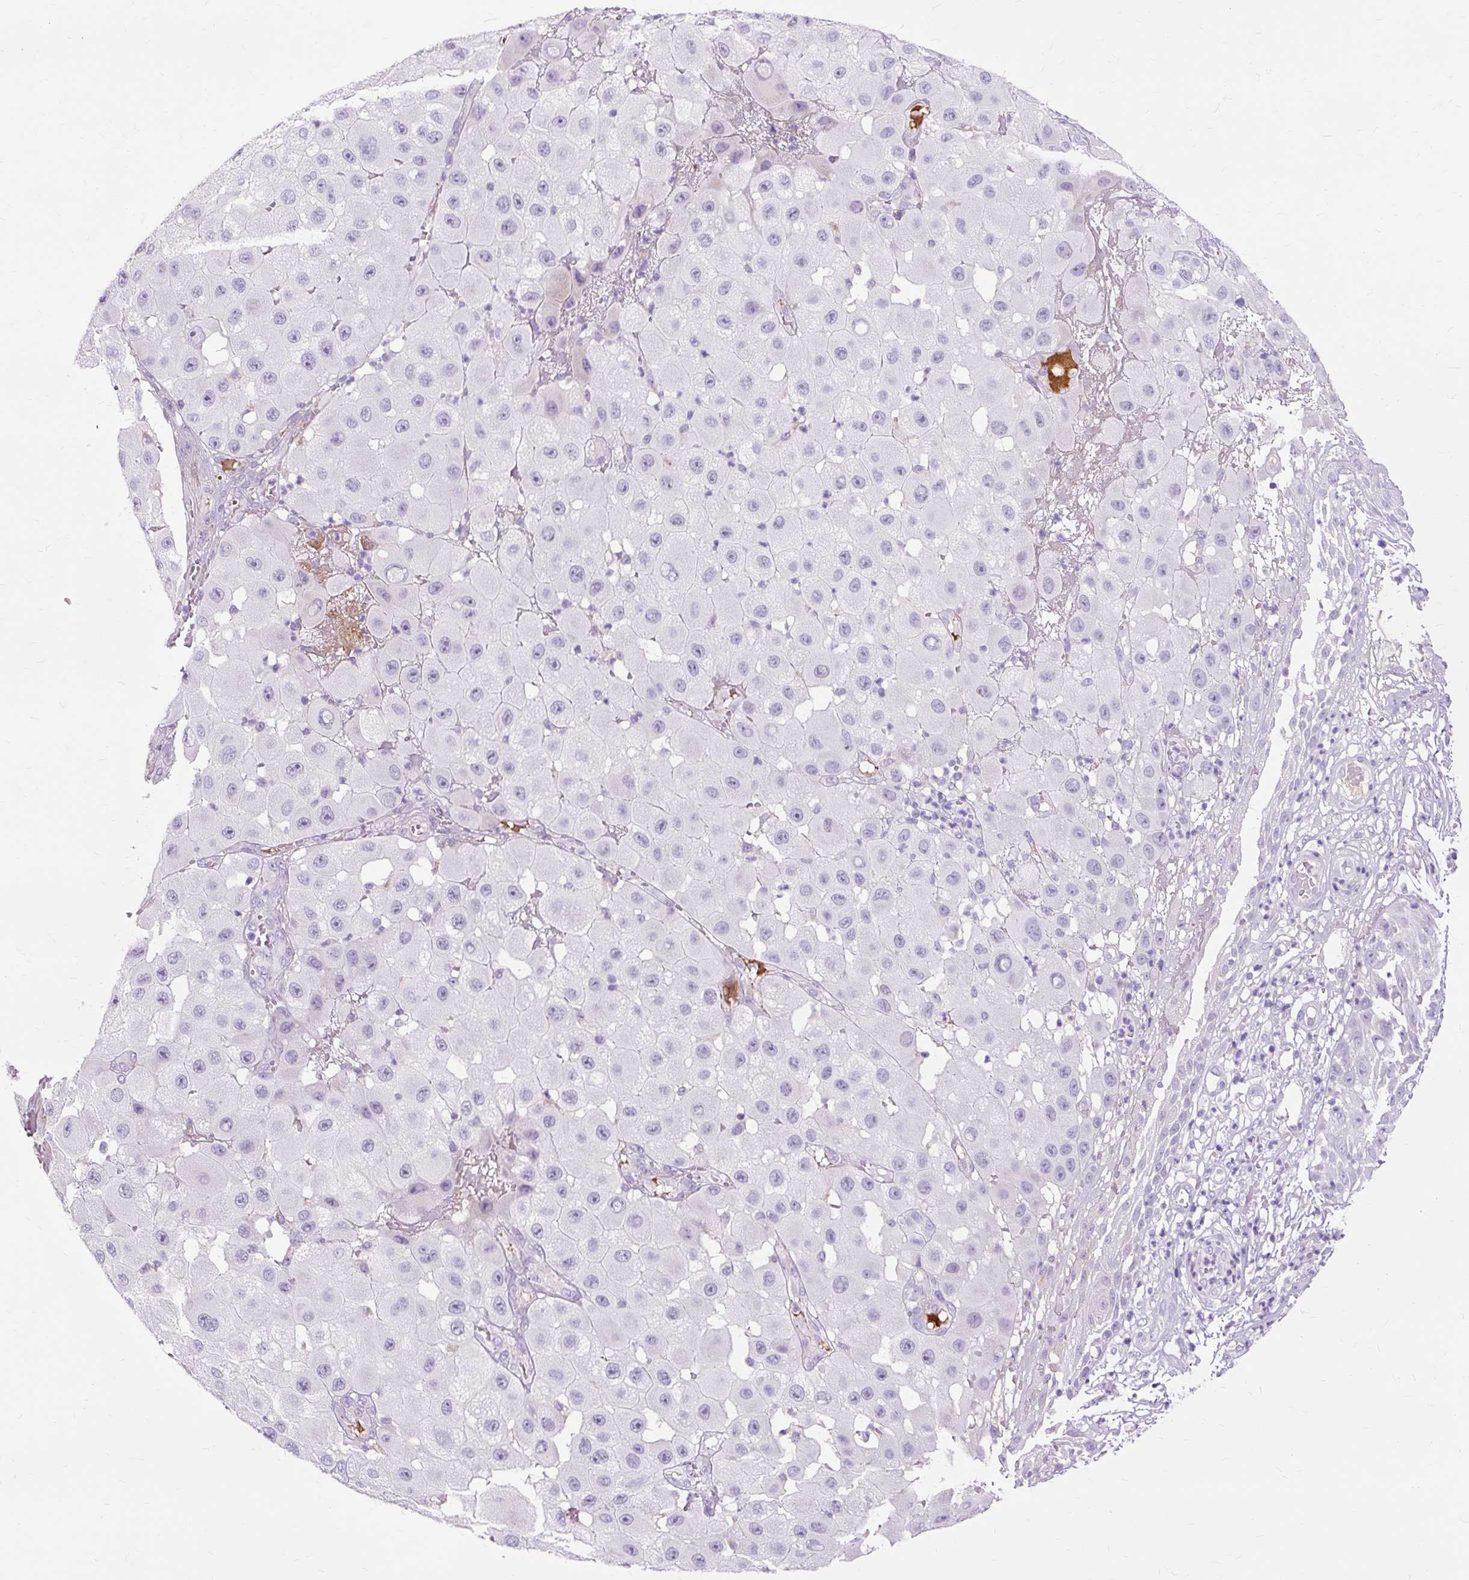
{"staining": {"intensity": "negative", "quantity": "none", "location": "none"}, "tissue": "melanoma", "cell_type": "Tumor cells", "image_type": "cancer", "snomed": [{"axis": "morphology", "description": "Malignant melanoma, NOS"}, {"axis": "topography", "description": "Skin"}], "caption": "Melanoma was stained to show a protein in brown. There is no significant staining in tumor cells.", "gene": "DCTN4", "patient": {"sex": "female", "age": 81}}